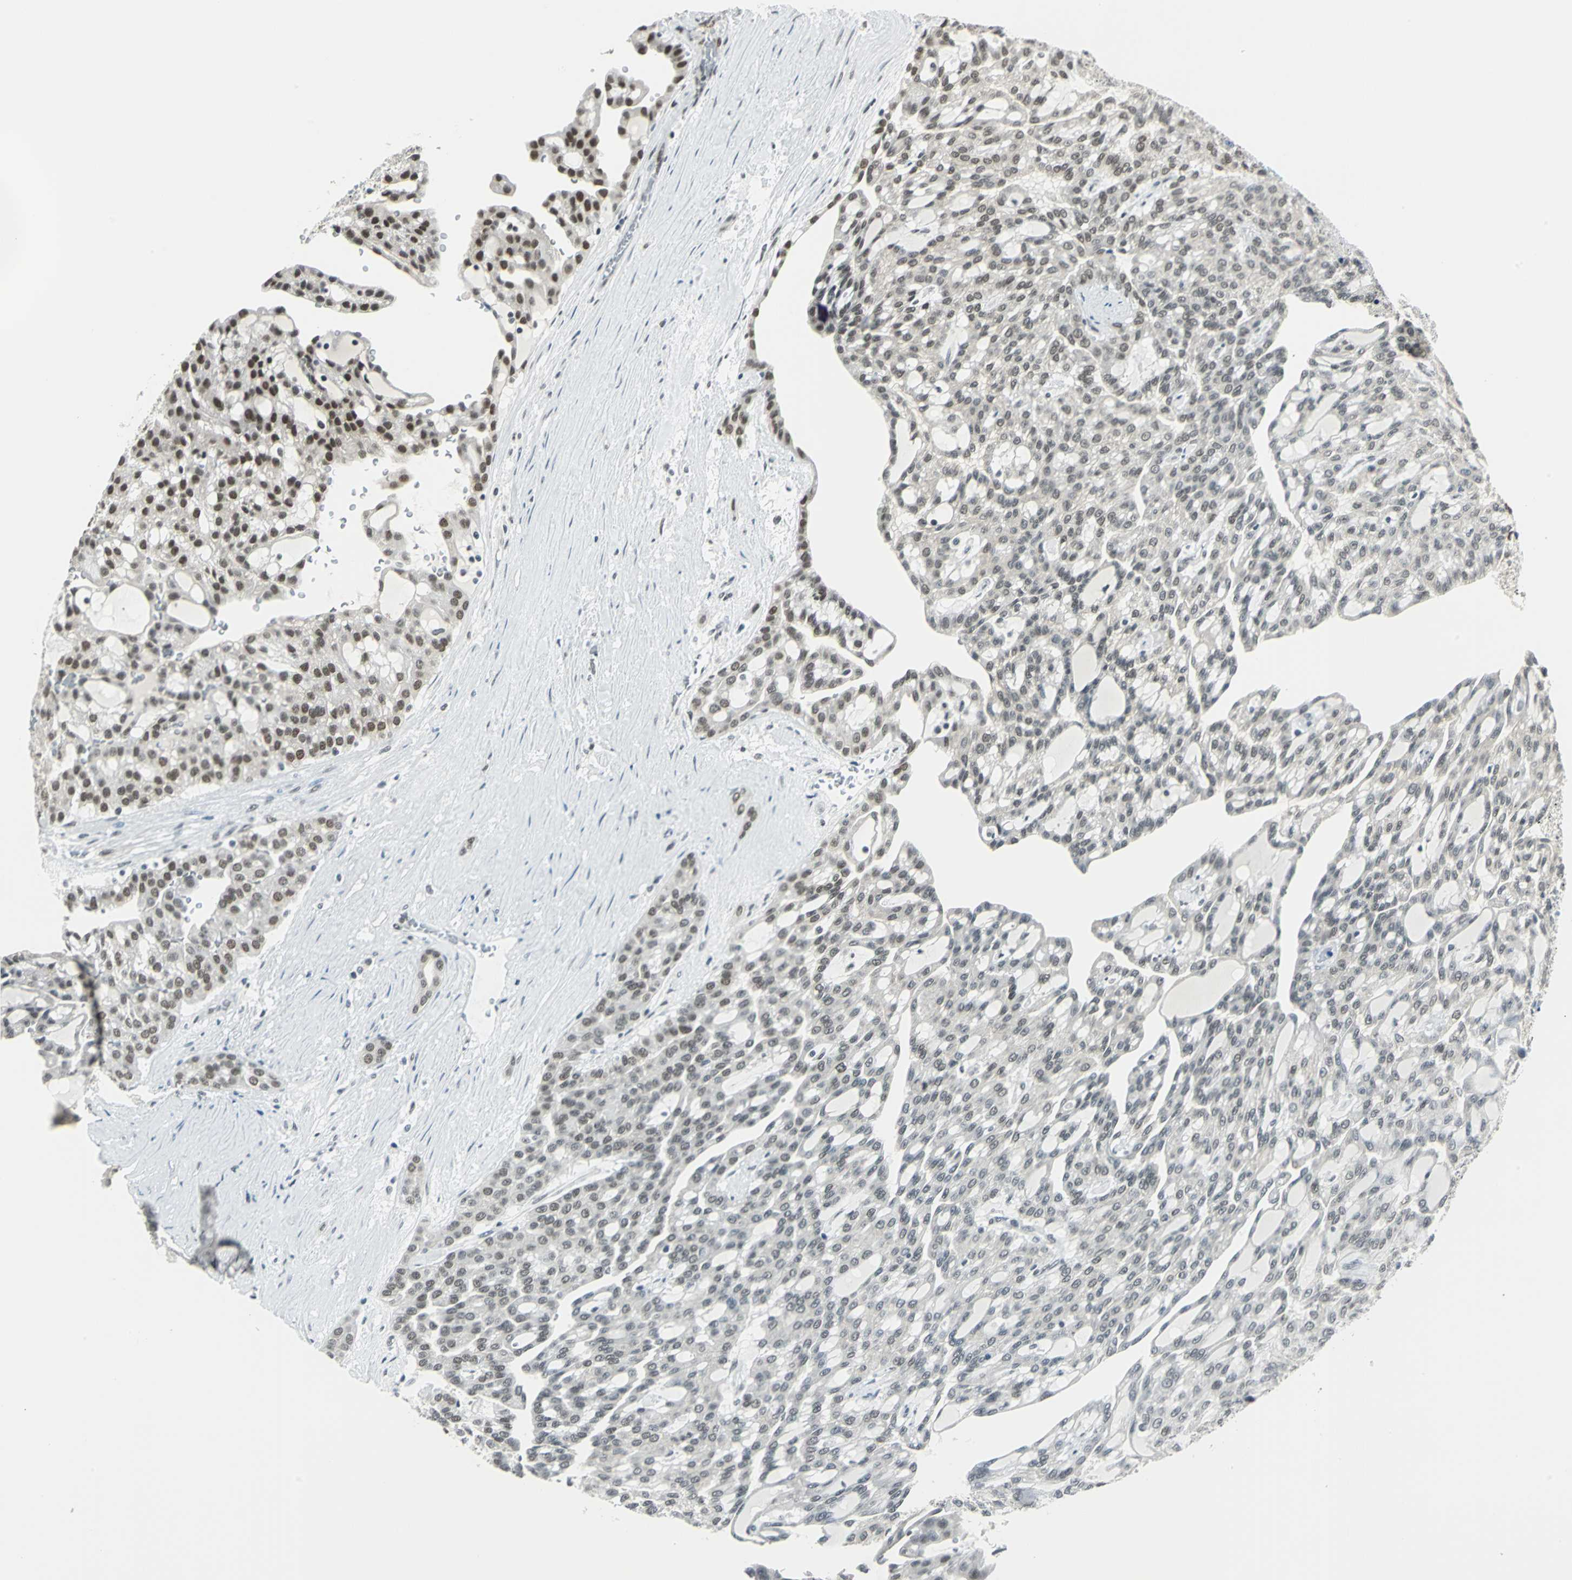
{"staining": {"intensity": "moderate", "quantity": "25%-75%", "location": "nuclear"}, "tissue": "renal cancer", "cell_type": "Tumor cells", "image_type": "cancer", "snomed": [{"axis": "morphology", "description": "Adenocarcinoma, NOS"}, {"axis": "topography", "description": "Kidney"}], "caption": "Renal adenocarcinoma stained with immunohistochemistry exhibits moderate nuclear expression in approximately 25%-75% of tumor cells. (DAB IHC, brown staining for protein, blue staining for nuclei).", "gene": "ADNP", "patient": {"sex": "male", "age": 63}}